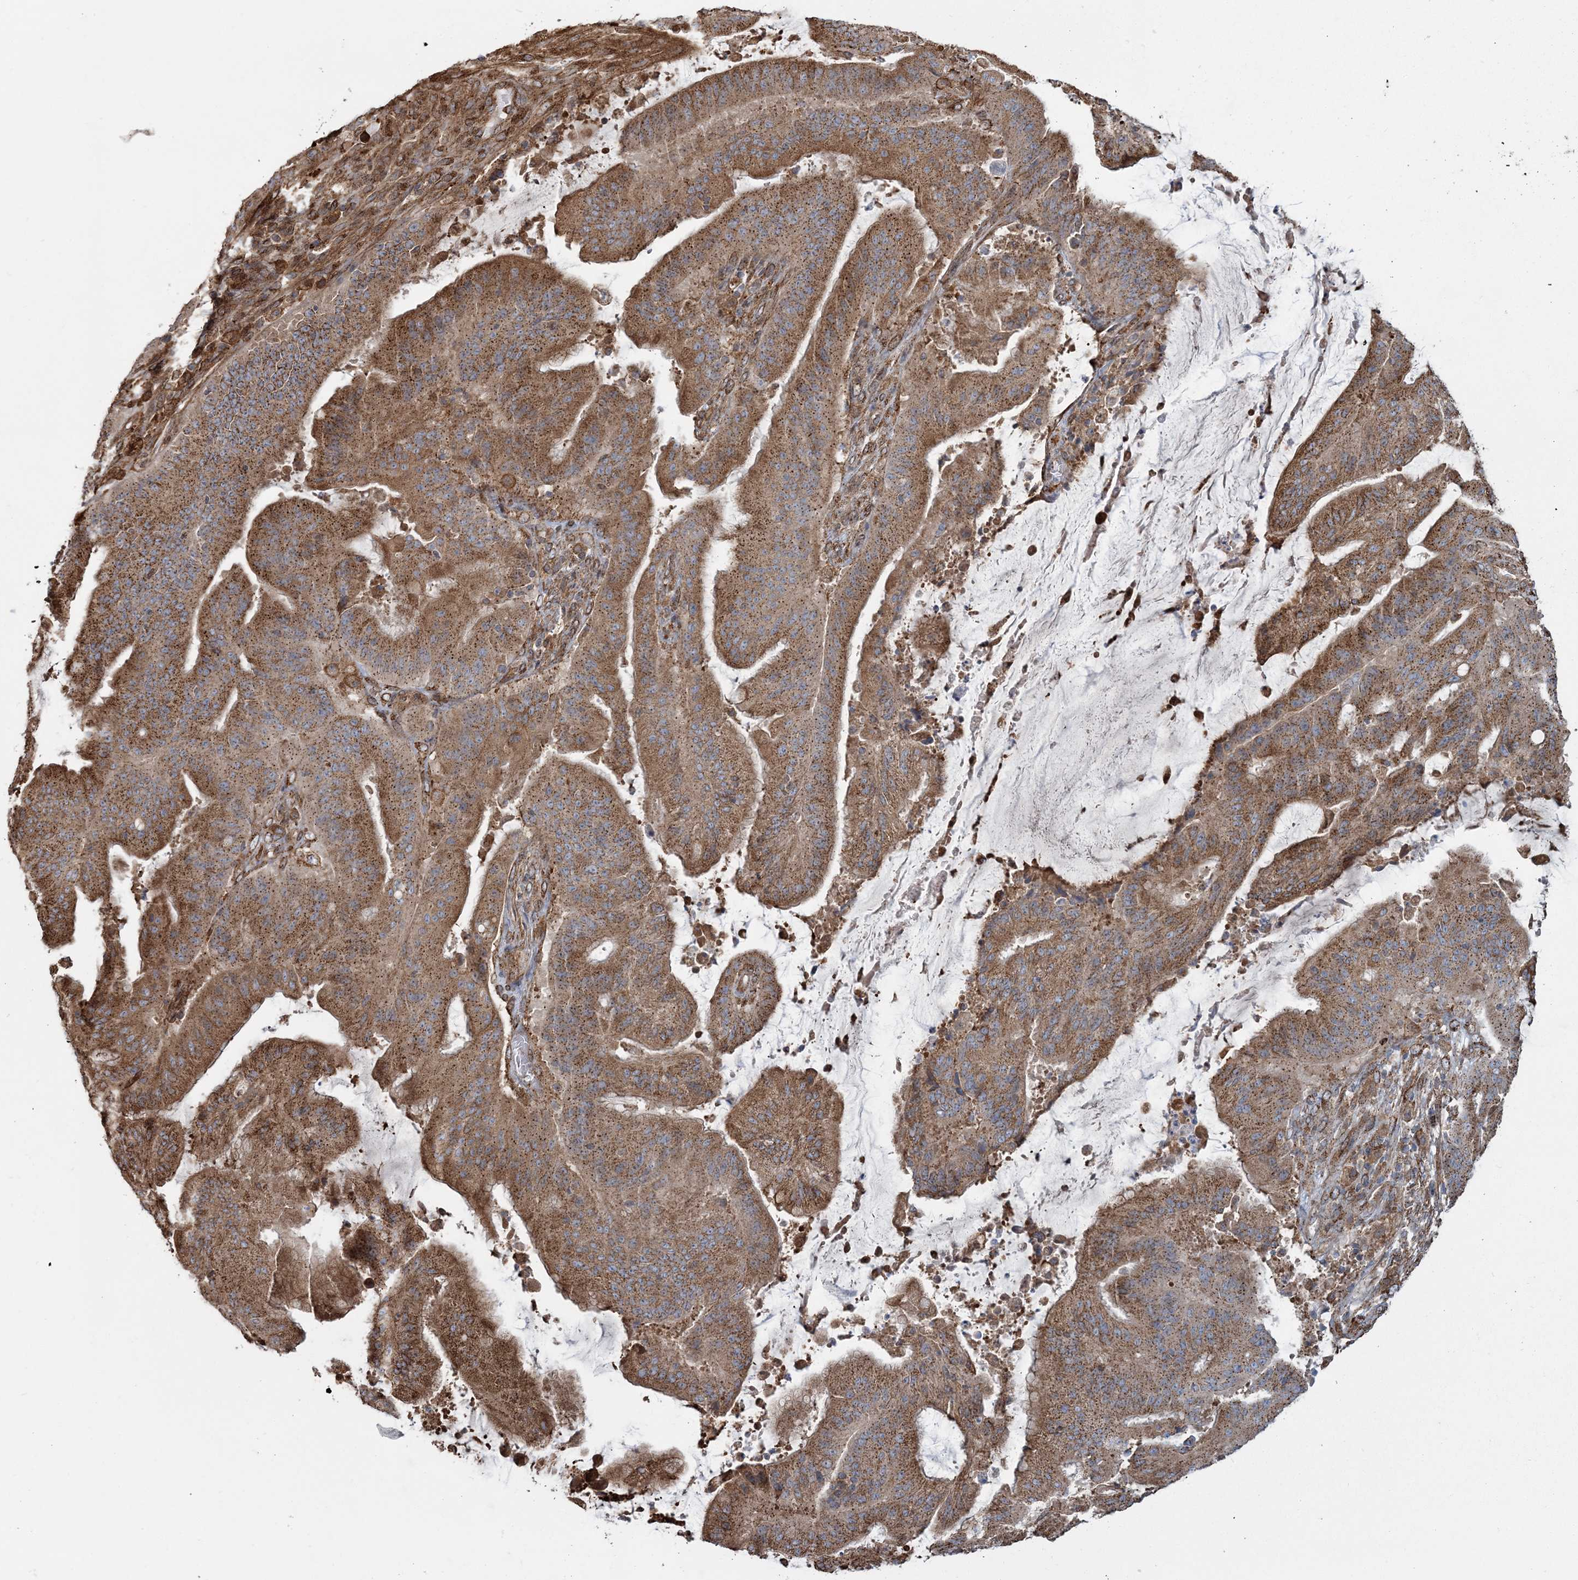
{"staining": {"intensity": "moderate", "quantity": ">75%", "location": "cytoplasmic/membranous"}, "tissue": "liver cancer", "cell_type": "Tumor cells", "image_type": "cancer", "snomed": [{"axis": "morphology", "description": "Normal tissue, NOS"}, {"axis": "morphology", "description": "Cholangiocarcinoma"}, {"axis": "topography", "description": "Liver"}, {"axis": "topography", "description": "Peripheral nerve tissue"}], "caption": "Cholangiocarcinoma (liver) stained with immunohistochemistry (IHC) exhibits moderate cytoplasmic/membranous positivity in approximately >75% of tumor cells.", "gene": "TRAF3IP2", "patient": {"sex": "female", "age": 73}}